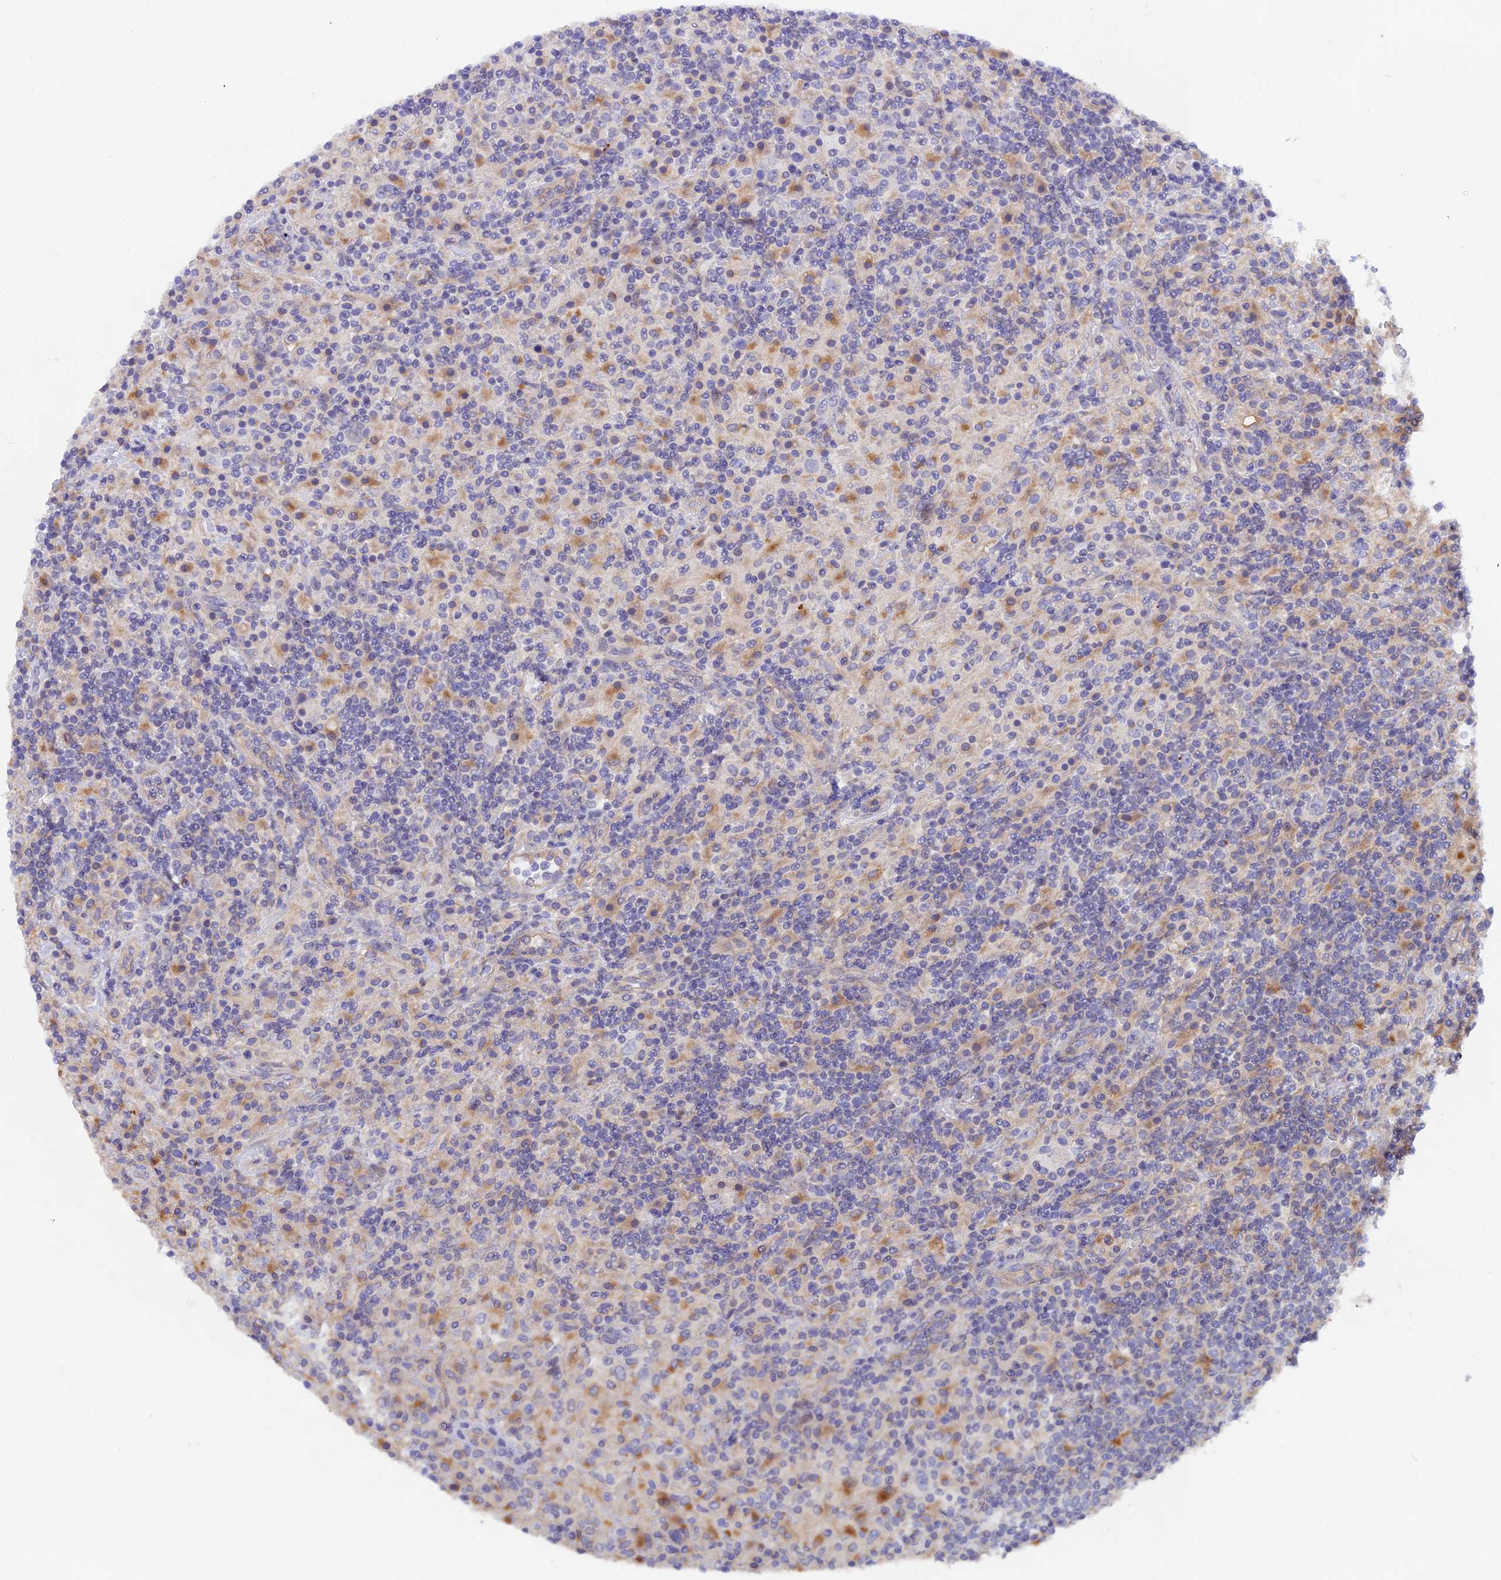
{"staining": {"intensity": "negative", "quantity": "none", "location": "none"}, "tissue": "lymphoma", "cell_type": "Tumor cells", "image_type": "cancer", "snomed": [{"axis": "morphology", "description": "Hodgkin's disease, NOS"}, {"axis": "topography", "description": "Lymph node"}], "caption": "Immunohistochemistry (IHC) micrograph of human Hodgkin's disease stained for a protein (brown), which displays no staining in tumor cells.", "gene": "FZR1", "patient": {"sex": "male", "age": 70}}